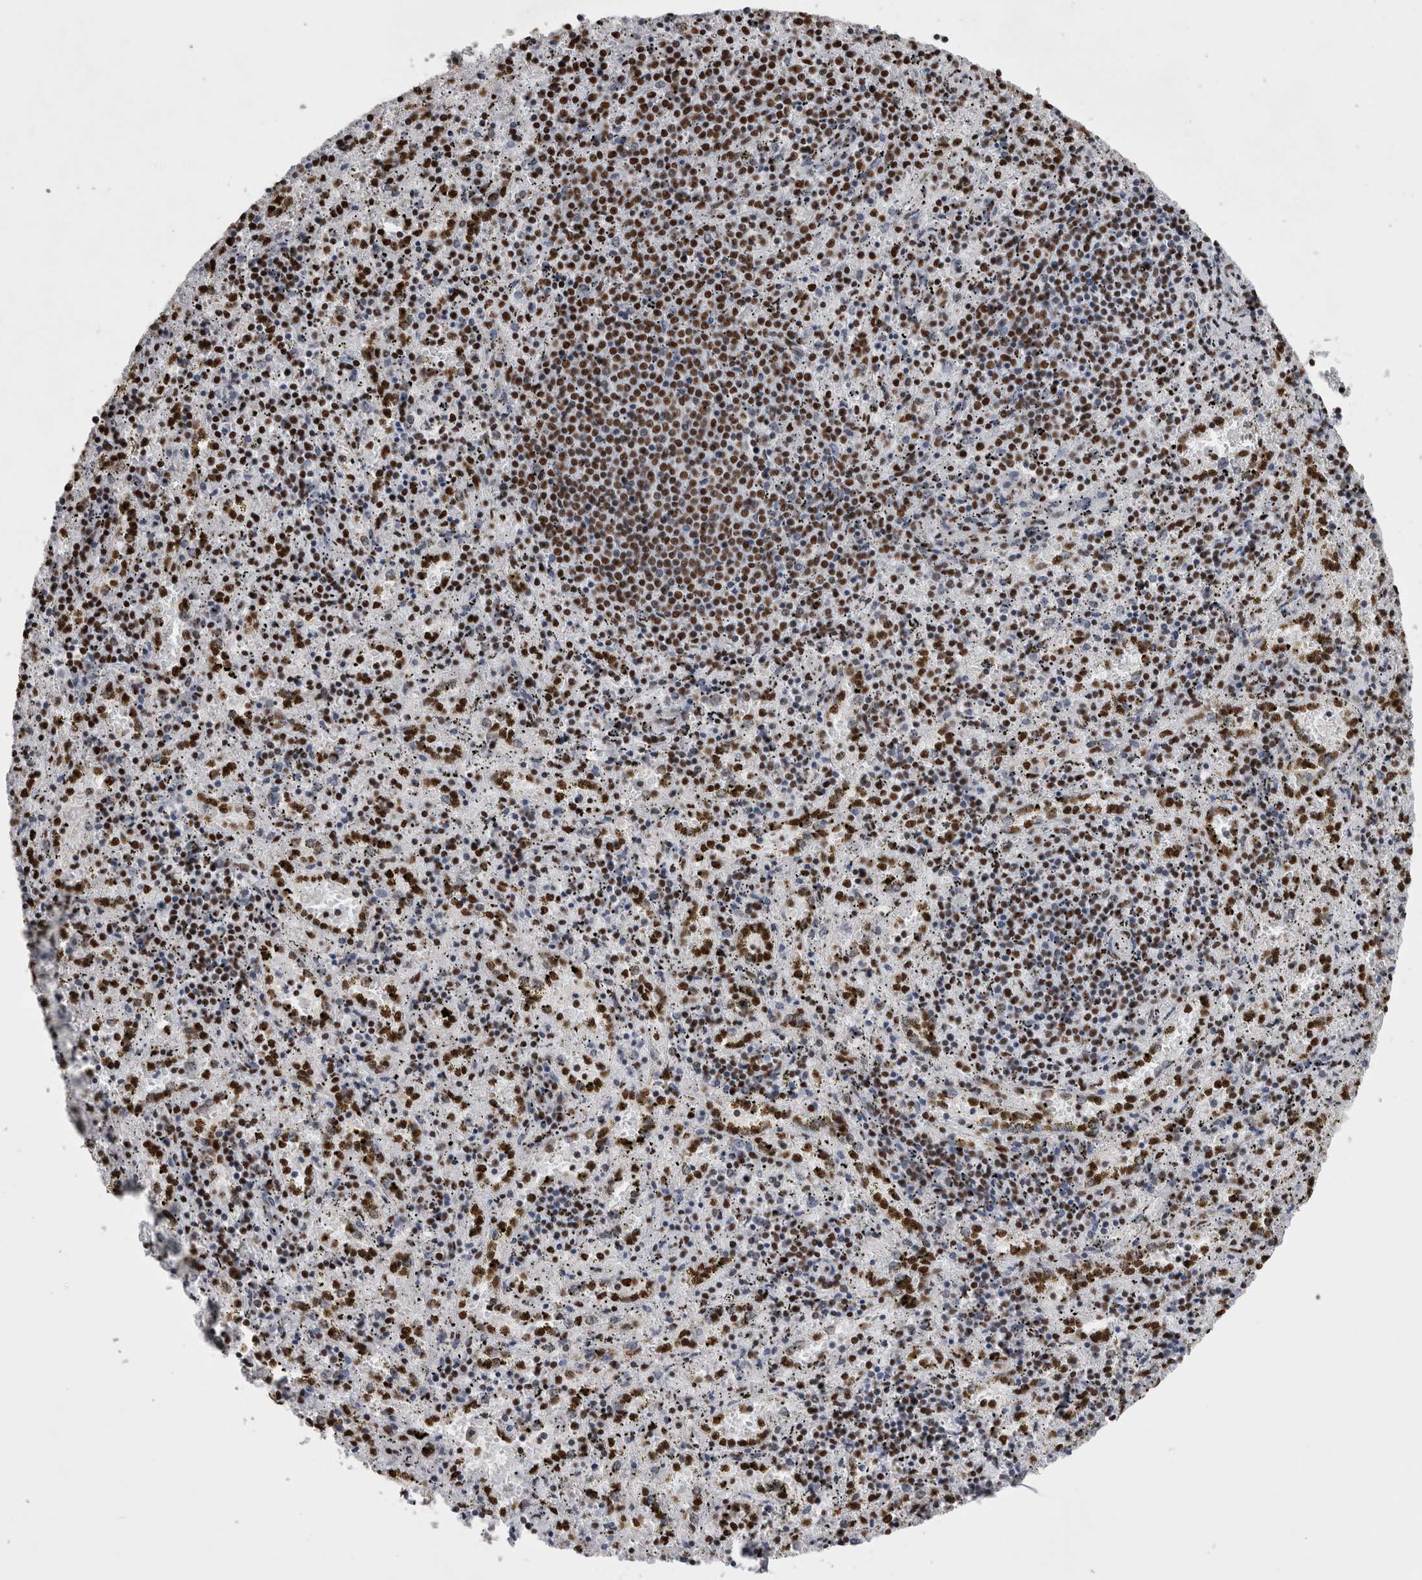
{"staining": {"intensity": "strong", "quantity": ">75%", "location": "nuclear"}, "tissue": "spleen", "cell_type": "Cells in red pulp", "image_type": "normal", "snomed": [{"axis": "morphology", "description": "Normal tissue, NOS"}, {"axis": "topography", "description": "Spleen"}], "caption": "A brown stain shows strong nuclear expression of a protein in cells in red pulp of benign spleen. (Stains: DAB (3,3'-diaminobenzidine) in brown, nuclei in blue, Microscopy: brightfield microscopy at high magnification).", "gene": "ALPK3", "patient": {"sex": "male", "age": 11}}